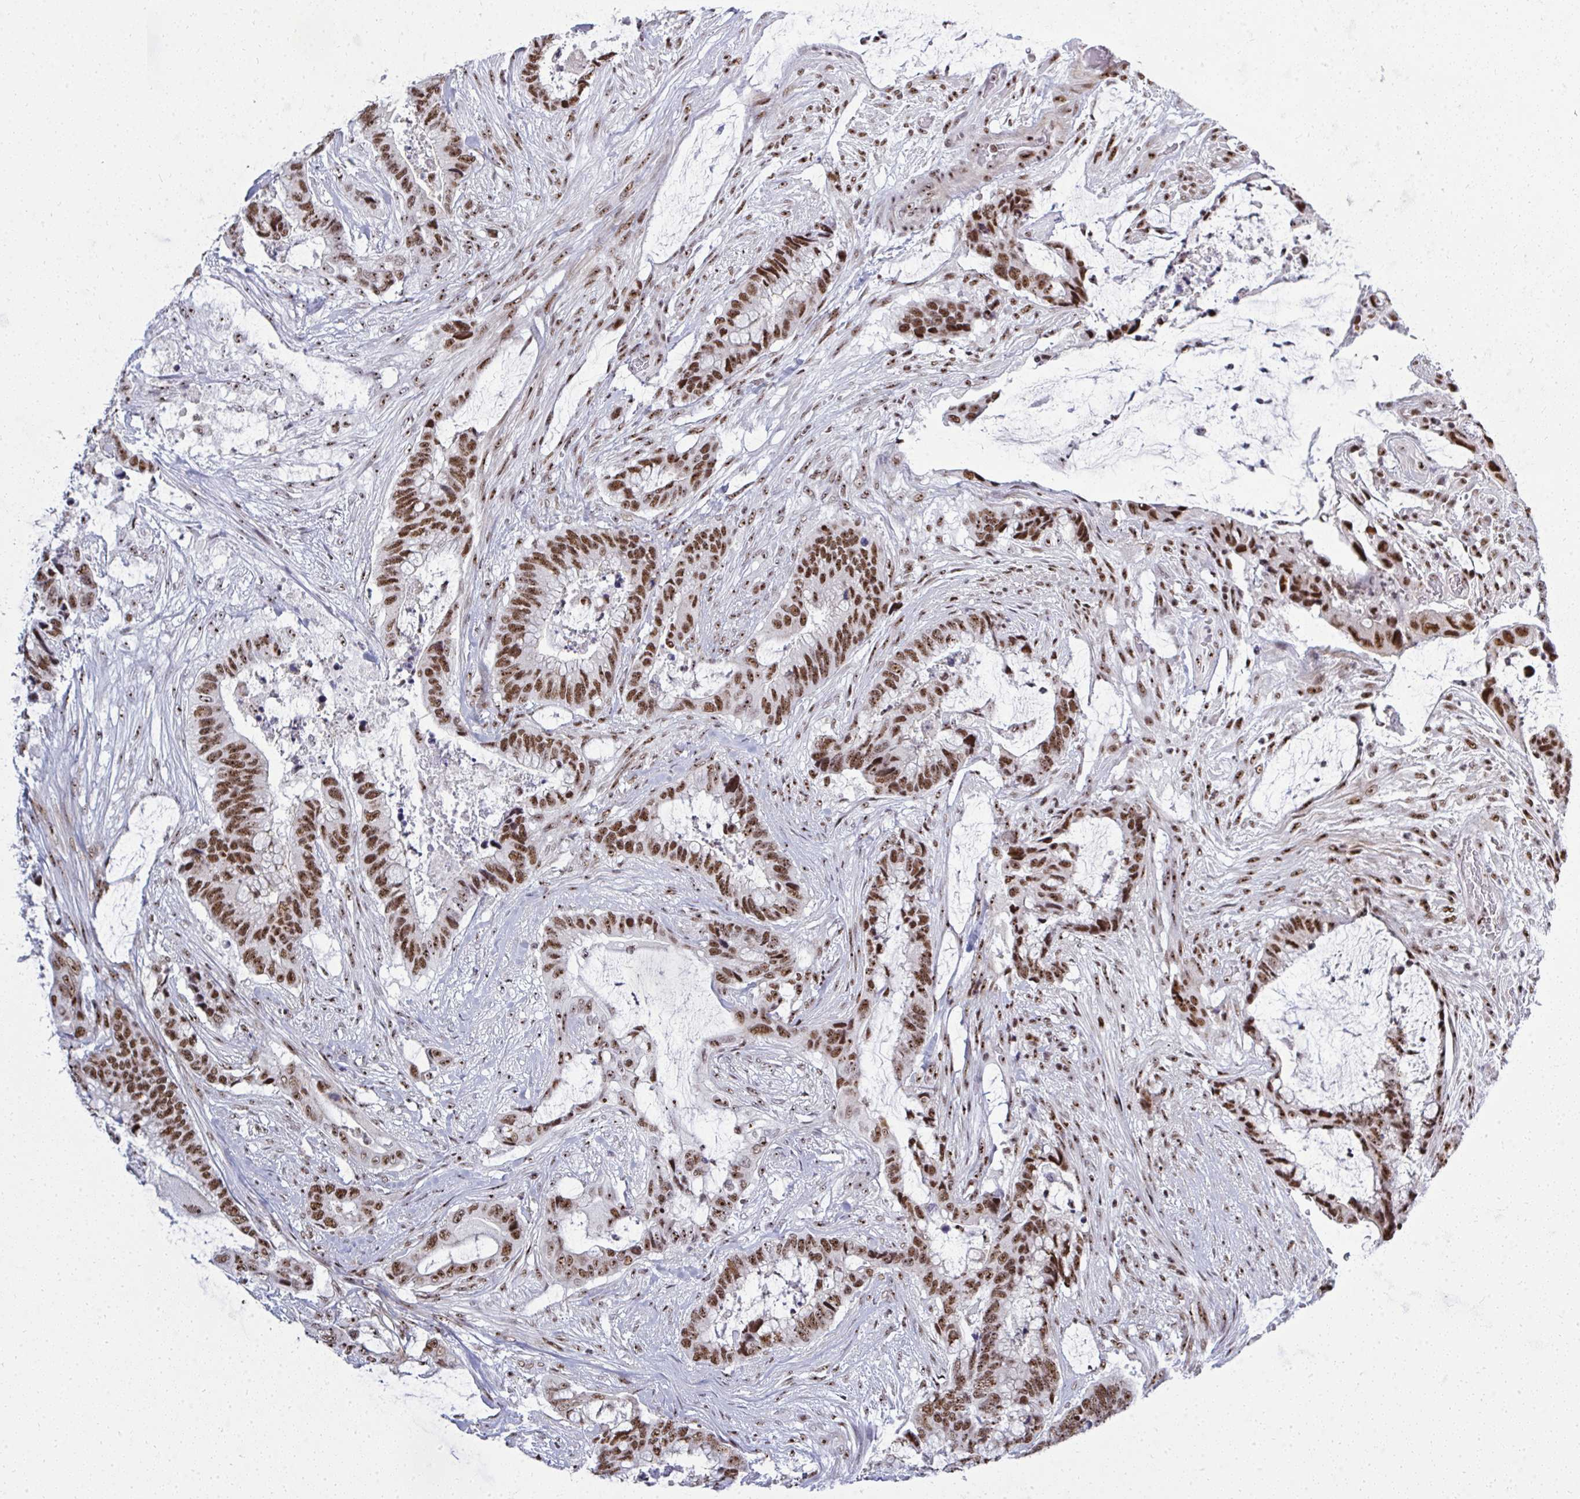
{"staining": {"intensity": "moderate", "quantity": ">75%", "location": "nuclear"}, "tissue": "colorectal cancer", "cell_type": "Tumor cells", "image_type": "cancer", "snomed": [{"axis": "morphology", "description": "Adenocarcinoma, NOS"}, {"axis": "topography", "description": "Rectum"}], "caption": "Moderate nuclear protein expression is appreciated in approximately >75% of tumor cells in colorectal cancer (adenocarcinoma). Immunohistochemistry (ihc) stains the protein in brown and the nuclei are stained blue.", "gene": "SIRT7", "patient": {"sex": "female", "age": 59}}